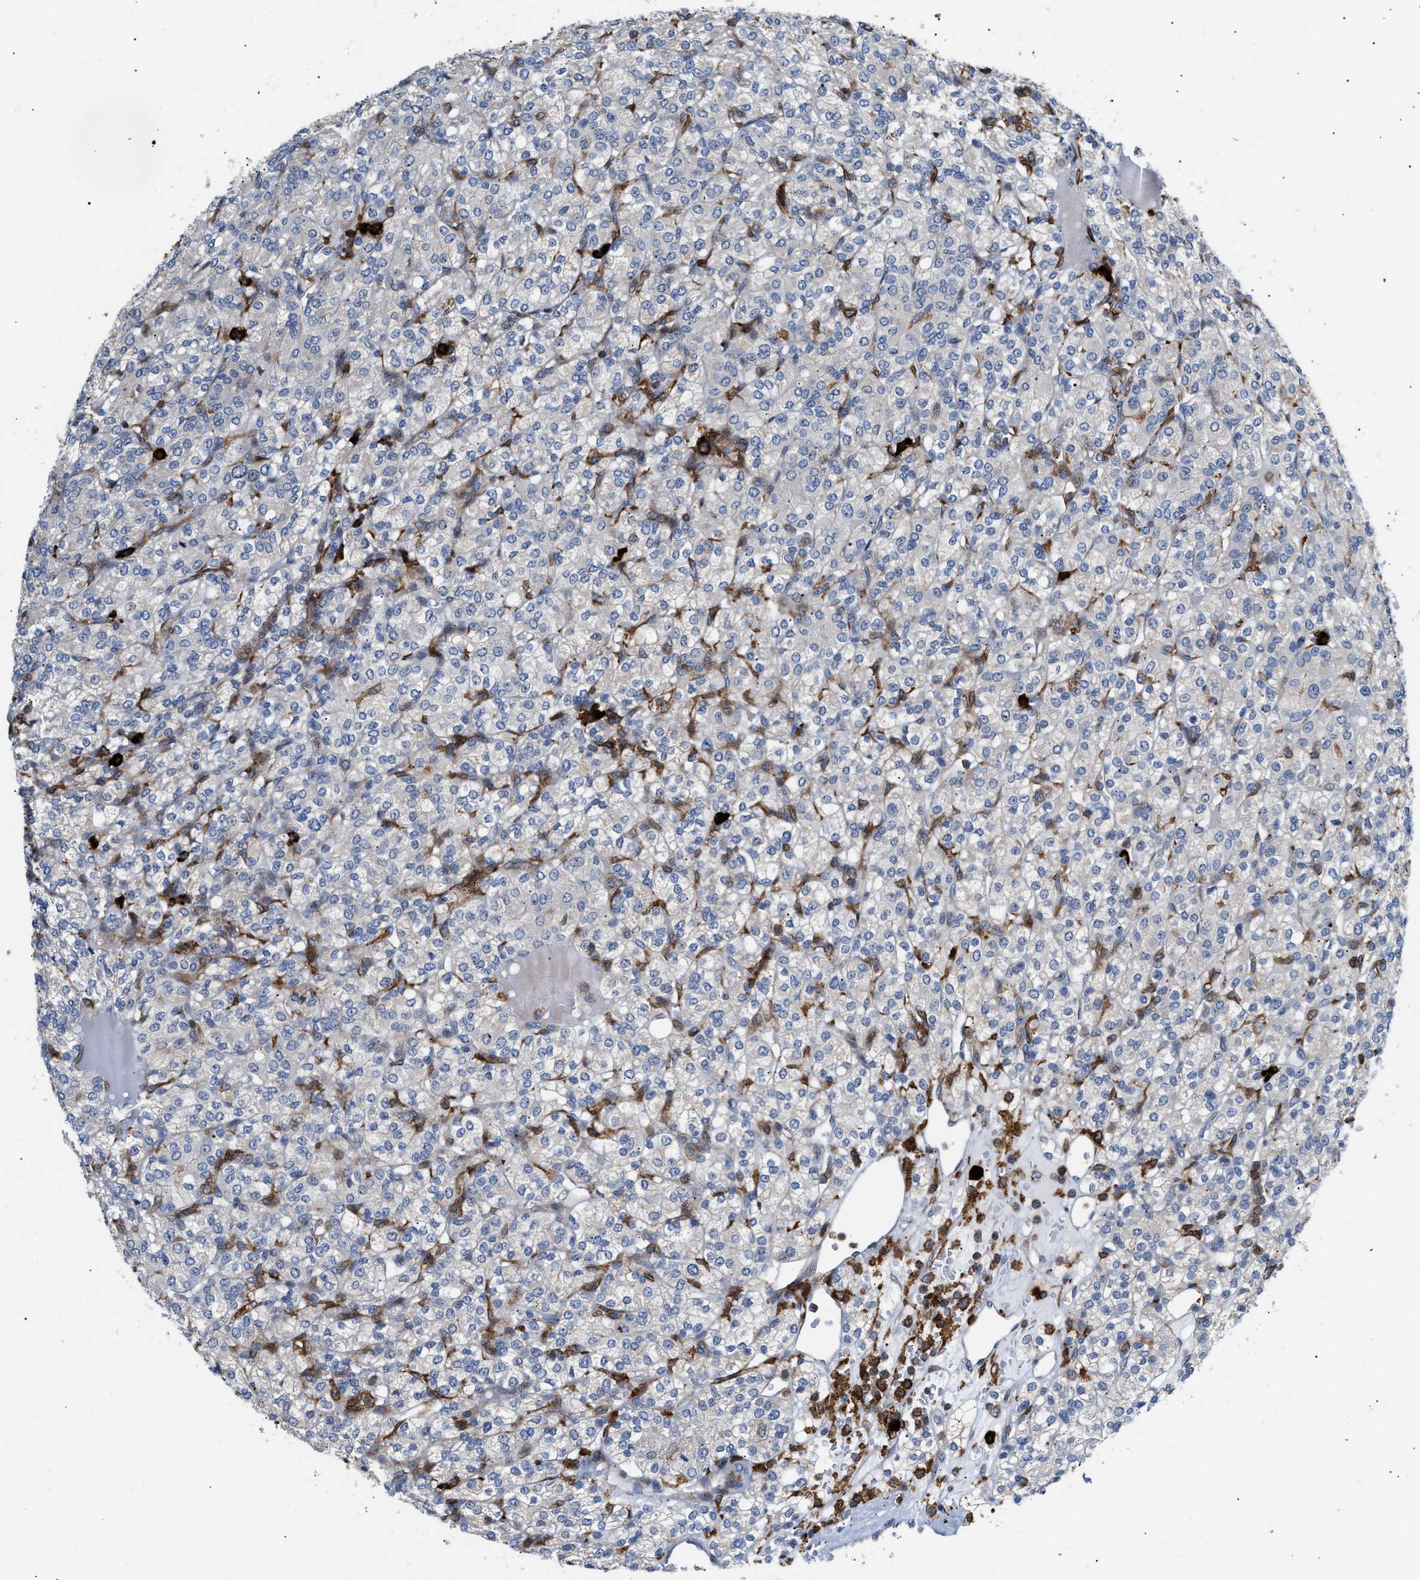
{"staining": {"intensity": "negative", "quantity": "none", "location": "none"}, "tissue": "renal cancer", "cell_type": "Tumor cells", "image_type": "cancer", "snomed": [{"axis": "morphology", "description": "Adenocarcinoma, NOS"}, {"axis": "topography", "description": "Kidney"}], "caption": "IHC photomicrograph of human renal cancer stained for a protein (brown), which reveals no positivity in tumor cells.", "gene": "ATP9A", "patient": {"sex": "male", "age": 77}}